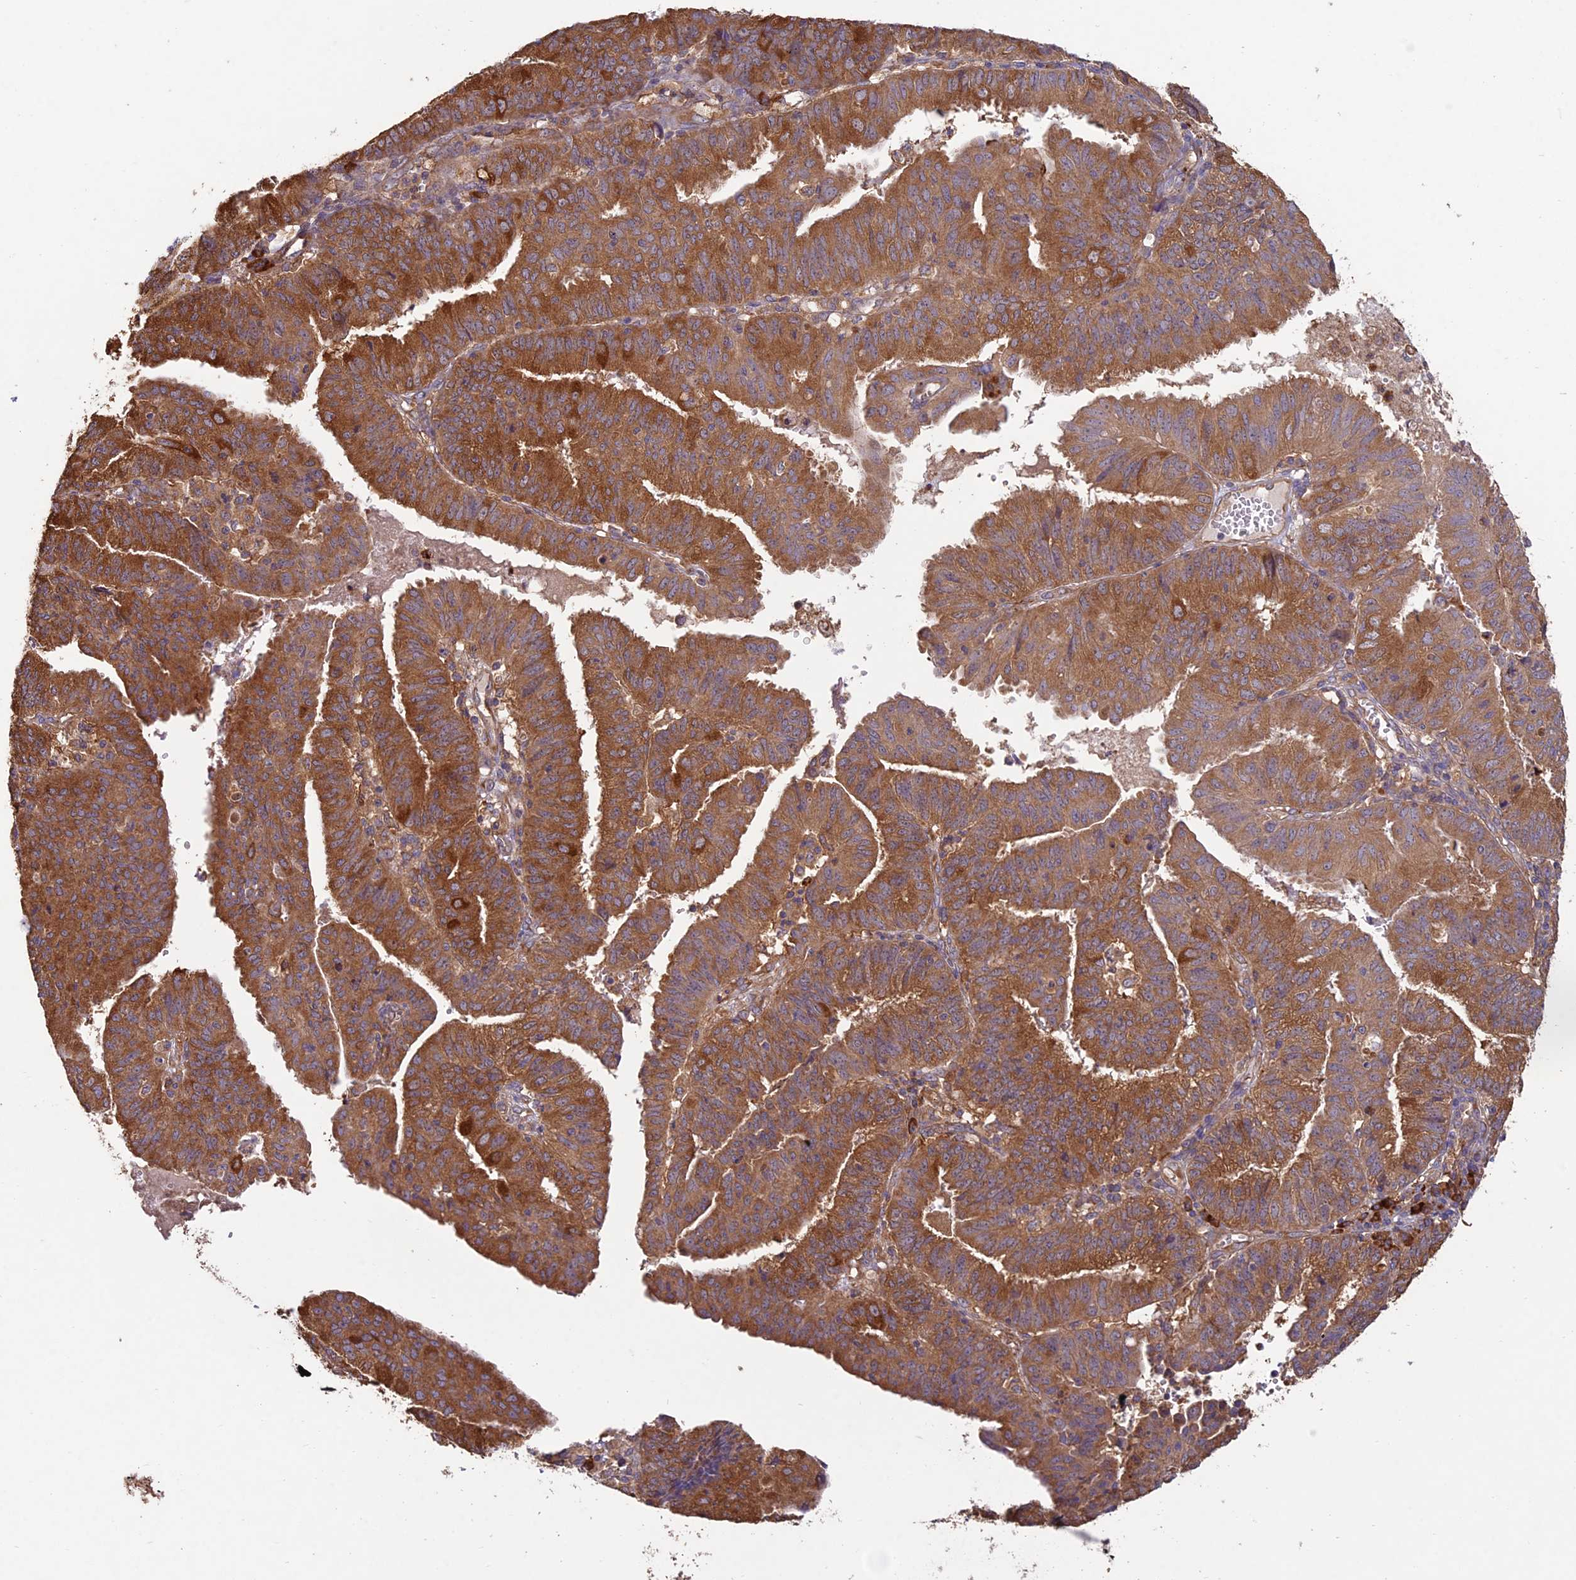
{"staining": {"intensity": "moderate", "quantity": ">75%", "location": "cytoplasmic/membranous"}, "tissue": "endometrial cancer", "cell_type": "Tumor cells", "image_type": "cancer", "snomed": [{"axis": "morphology", "description": "Adenocarcinoma, NOS"}, {"axis": "topography", "description": "Endometrium"}], "caption": "A high-resolution photomicrograph shows IHC staining of endometrial cancer, which exhibits moderate cytoplasmic/membranous positivity in about >75% of tumor cells. (DAB IHC with brightfield microscopy, high magnification).", "gene": "NXNL2", "patient": {"sex": "female", "age": 56}}